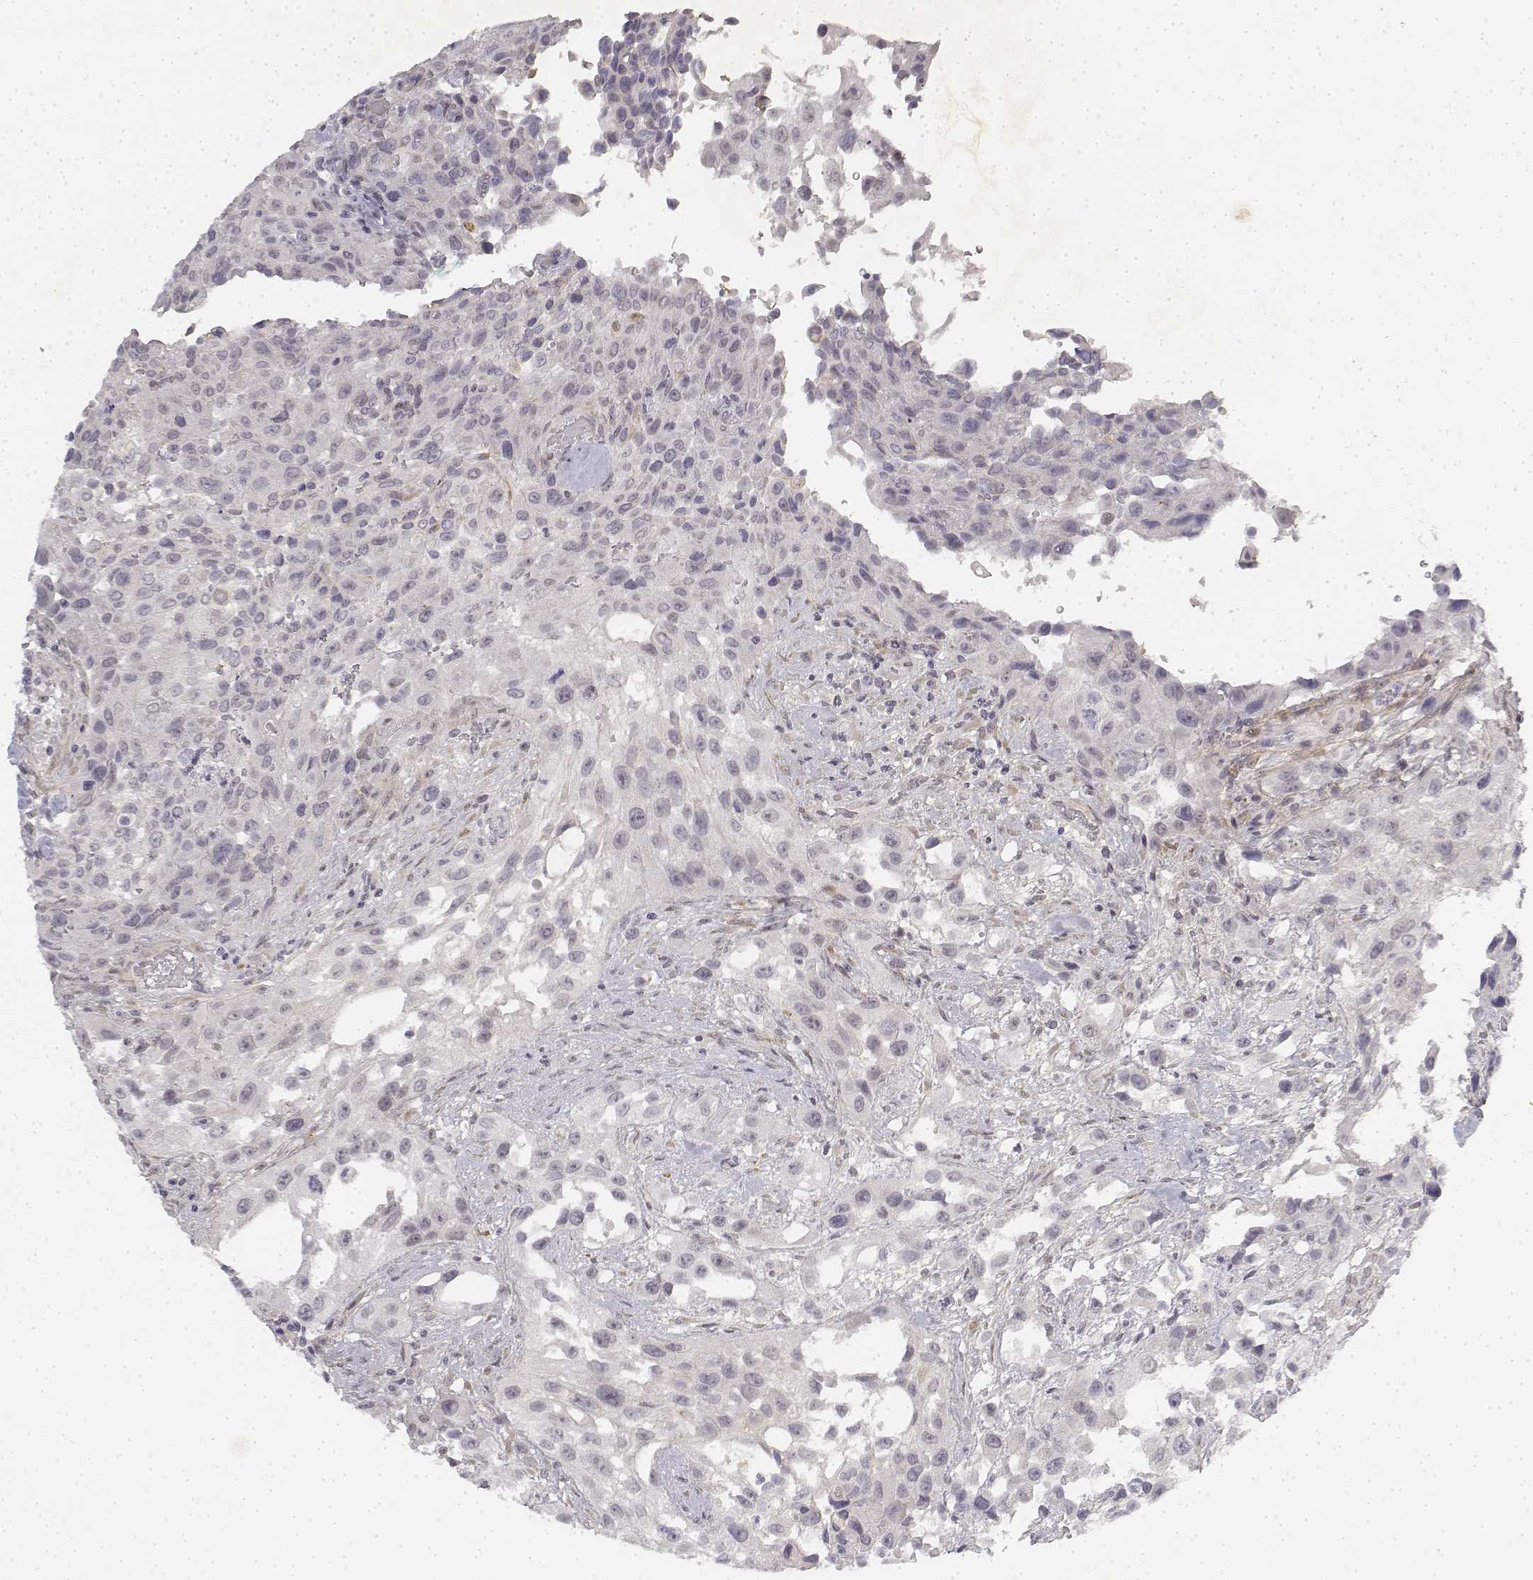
{"staining": {"intensity": "negative", "quantity": "none", "location": "none"}, "tissue": "urothelial cancer", "cell_type": "Tumor cells", "image_type": "cancer", "snomed": [{"axis": "morphology", "description": "Urothelial carcinoma, High grade"}, {"axis": "topography", "description": "Urinary bladder"}], "caption": "Image shows no significant protein expression in tumor cells of urothelial cancer.", "gene": "KRT84", "patient": {"sex": "male", "age": 79}}